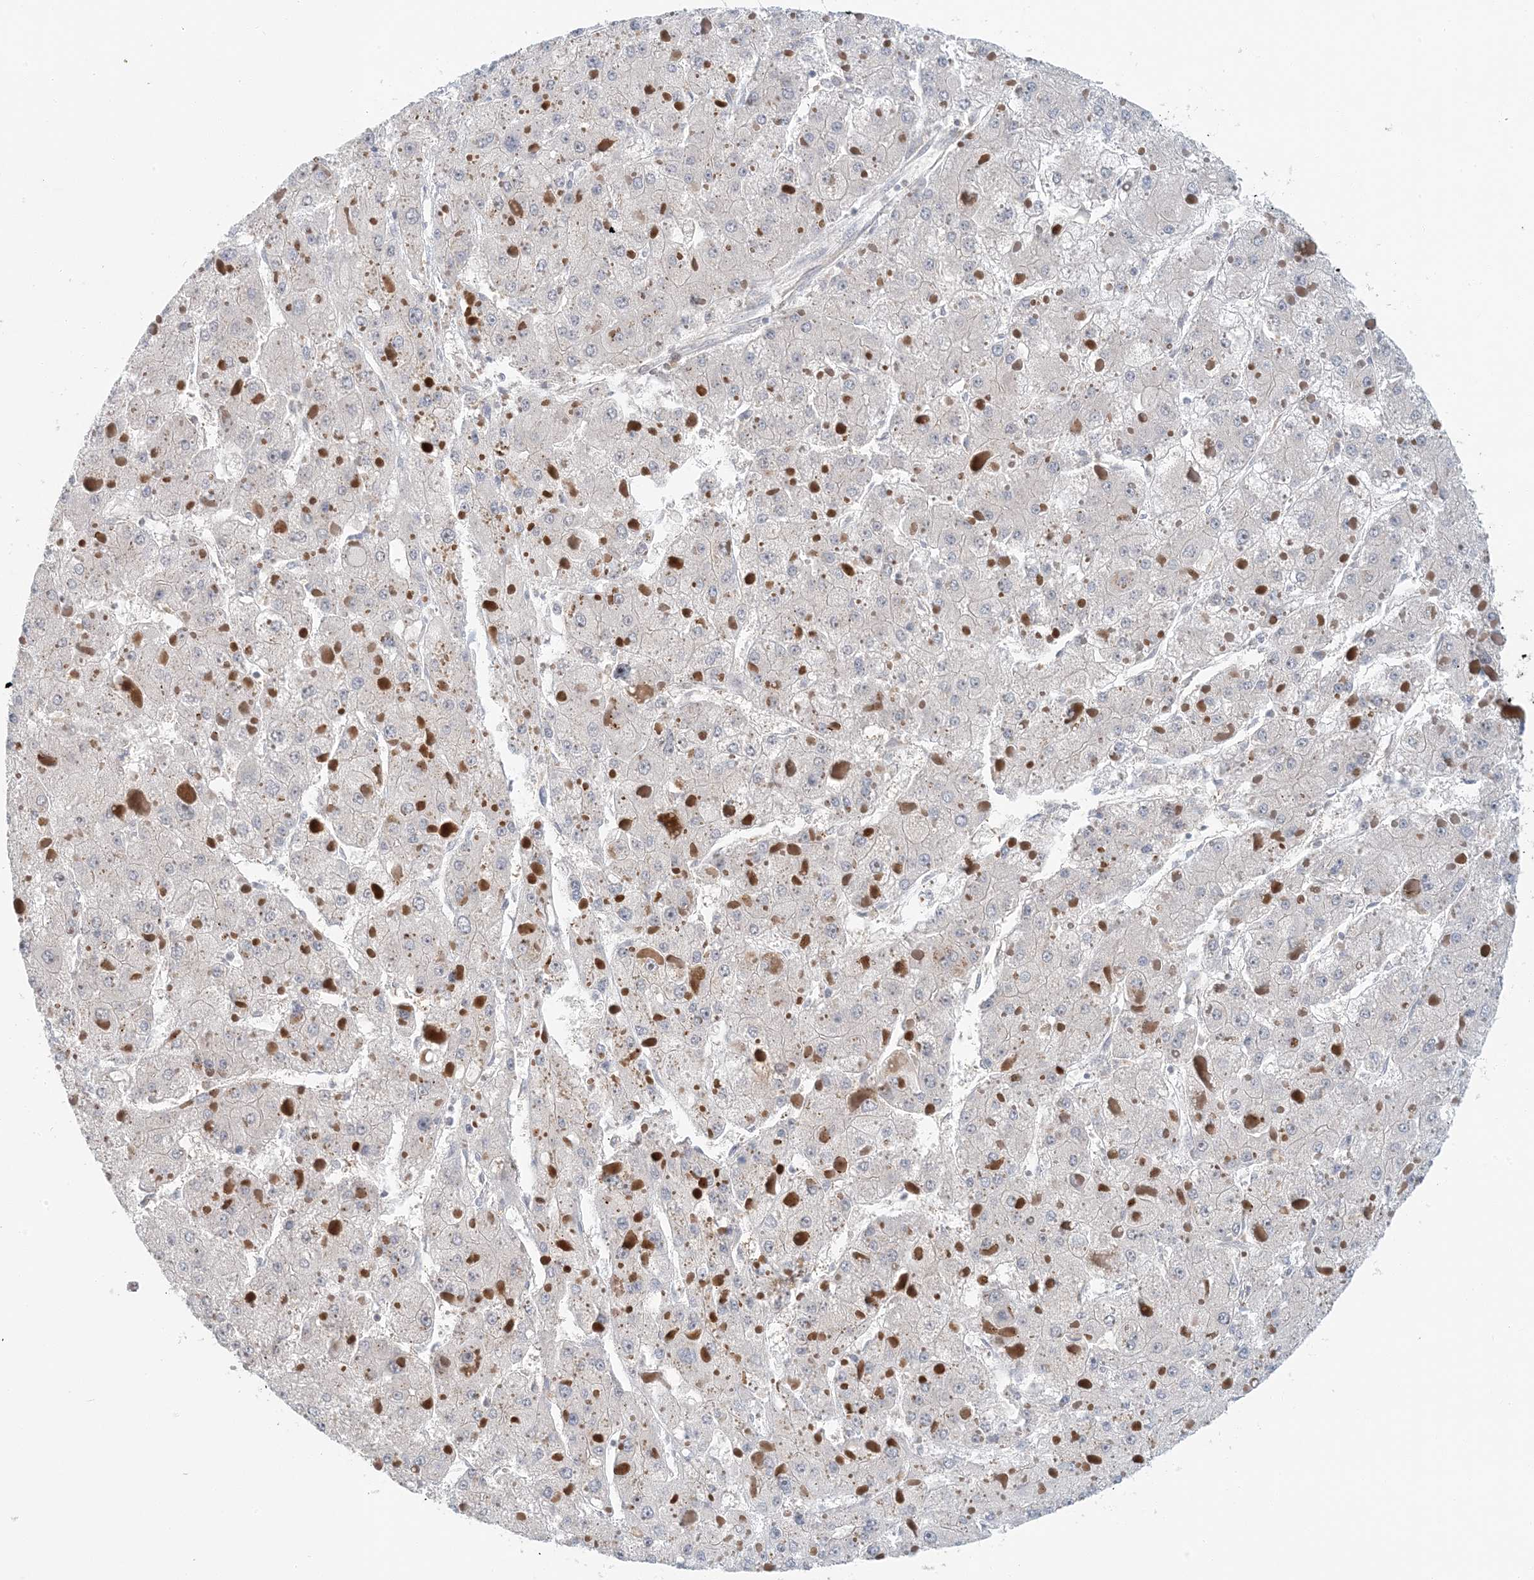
{"staining": {"intensity": "negative", "quantity": "none", "location": "none"}, "tissue": "liver cancer", "cell_type": "Tumor cells", "image_type": "cancer", "snomed": [{"axis": "morphology", "description": "Carcinoma, Hepatocellular, NOS"}, {"axis": "topography", "description": "Liver"}], "caption": "Immunohistochemical staining of liver hepatocellular carcinoma displays no significant expression in tumor cells.", "gene": "ATP13A2", "patient": {"sex": "female", "age": 73}}